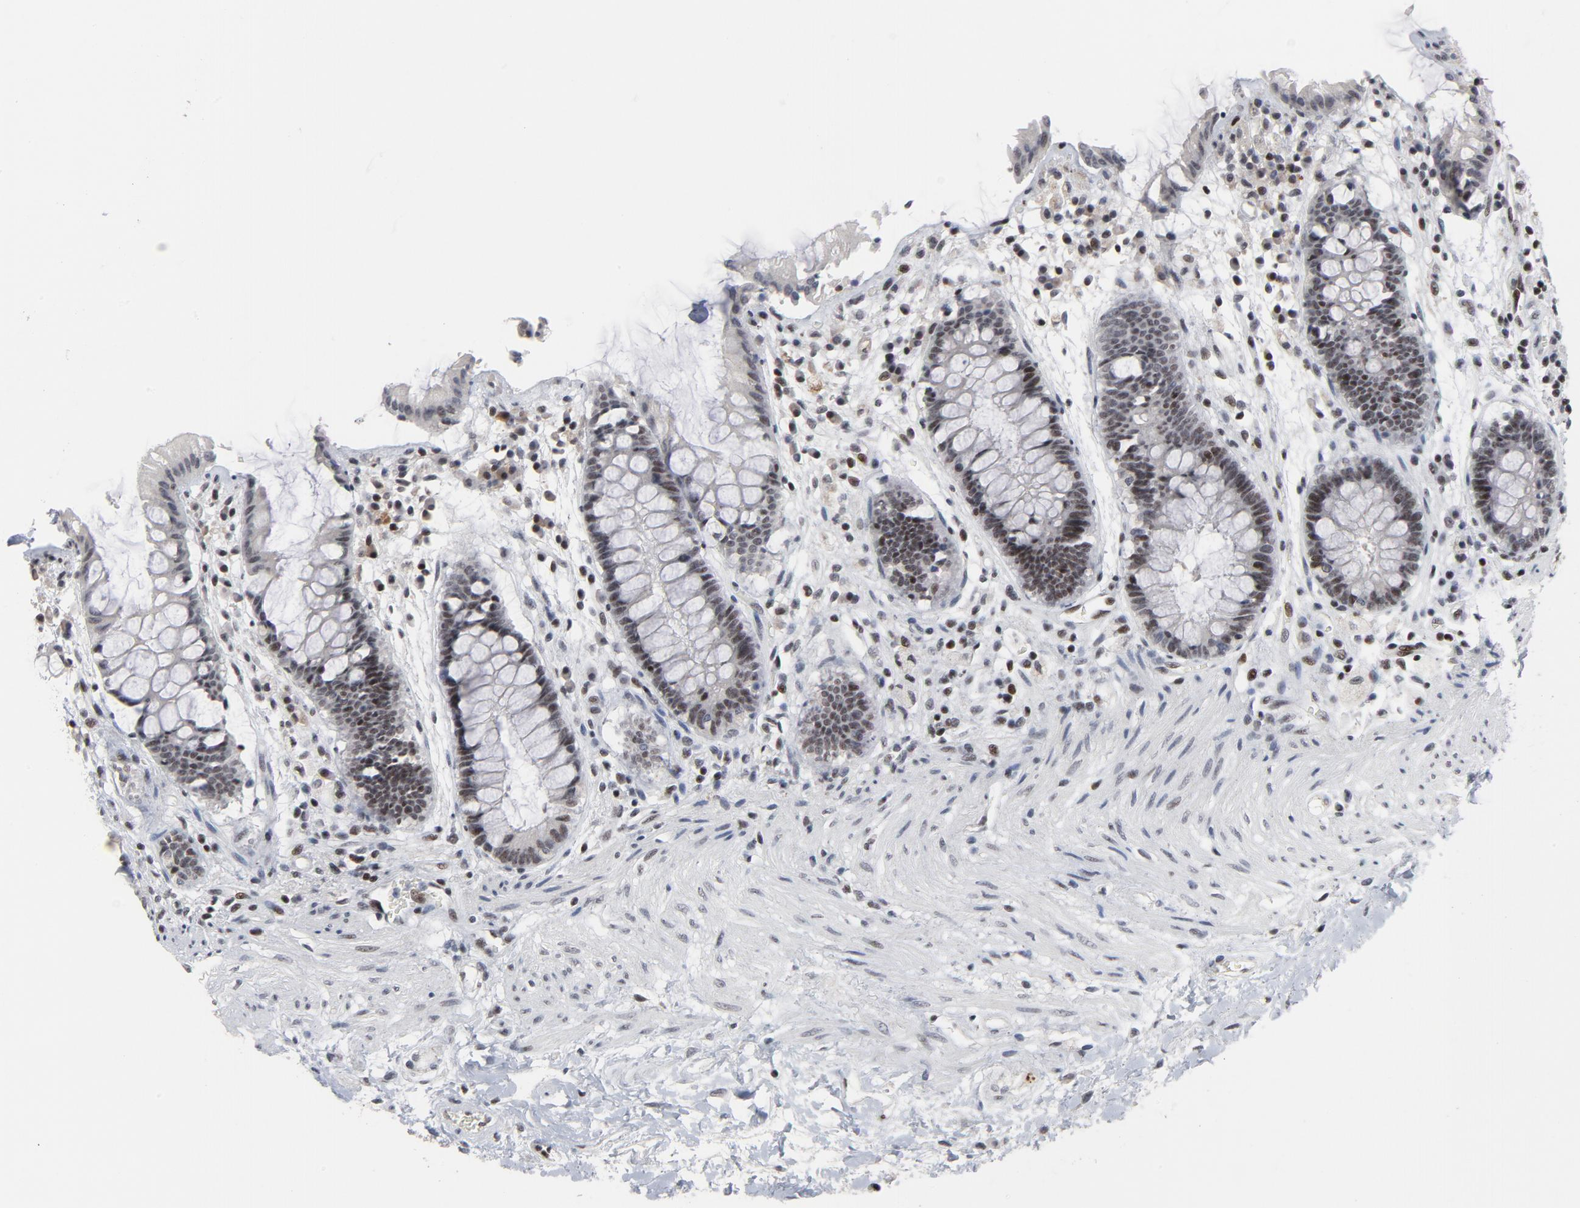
{"staining": {"intensity": "weak", "quantity": "25%-75%", "location": "nuclear"}, "tissue": "rectum", "cell_type": "Glandular cells", "image_type": "normal", "snomed": [{"axis": "morphology", "description": "Normal tissue, NOS"}, {"axis": "topography", "description": "Rectum"}], "caption": "Rectum stained with a brown dye displays weak nuclear positive positivity in about 25%-75% of glandular cells.", "gene": "GABPA", "patient": {"sex": "female", "age": 46}}